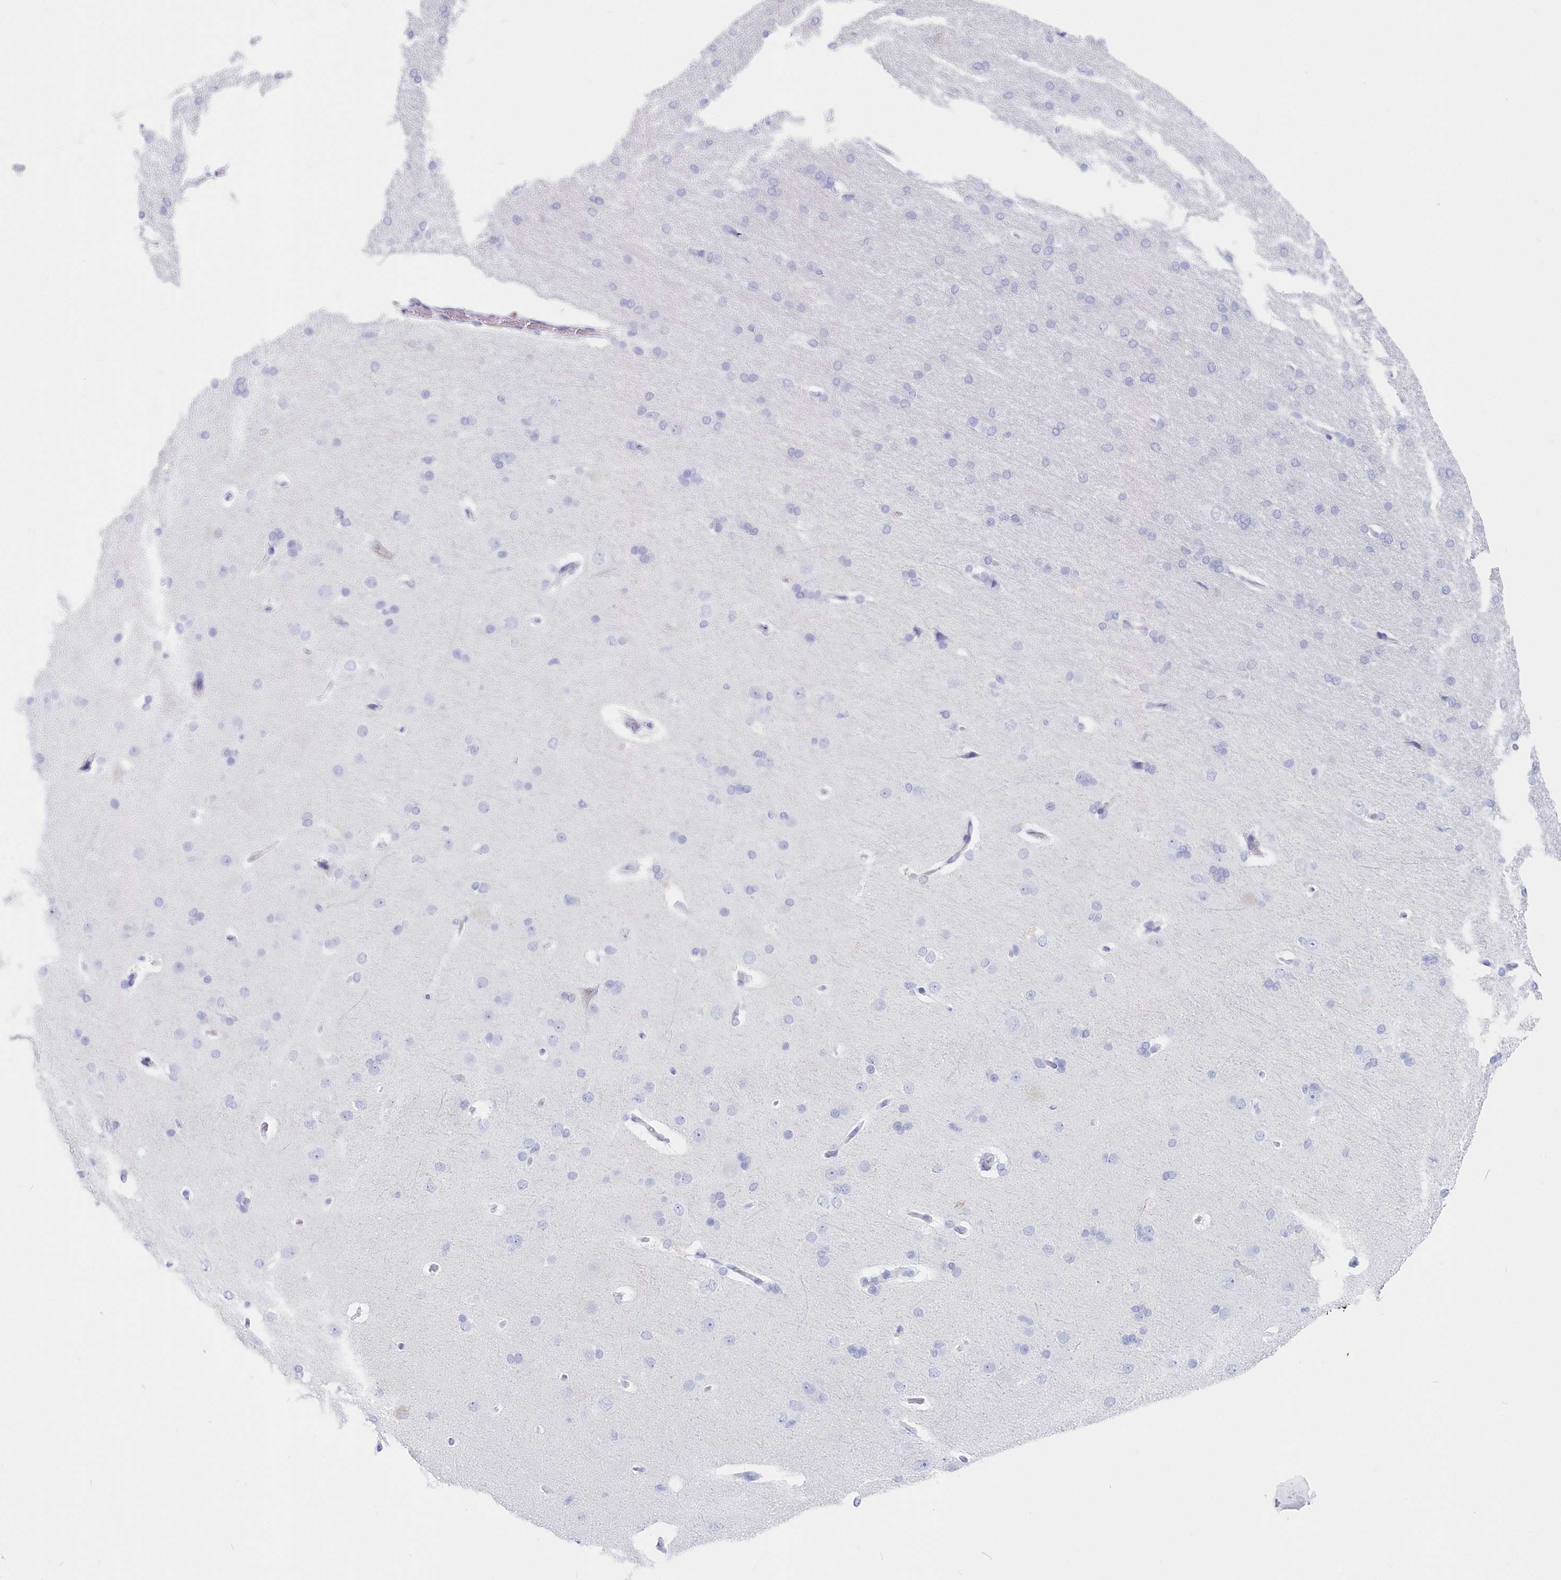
{"staining": {"intensity": "negative", "quantity": "none", "location": "none"}, "tissue": "cerebral cortex", "cell_type": "Endothelial cells", "image_type": "normal", "snomed": [{"axis": "morphology", "description": "Normal tissue, NOS"}, {"axis": "topography", "description": "Cerebral cortex"}], "caption": "Immunohistochemistry of benign human cerebral cortex shows no expression in endothelial cells.", "gene": "CSNK1G2", "patient": {"sex": "male", "age": 62}}